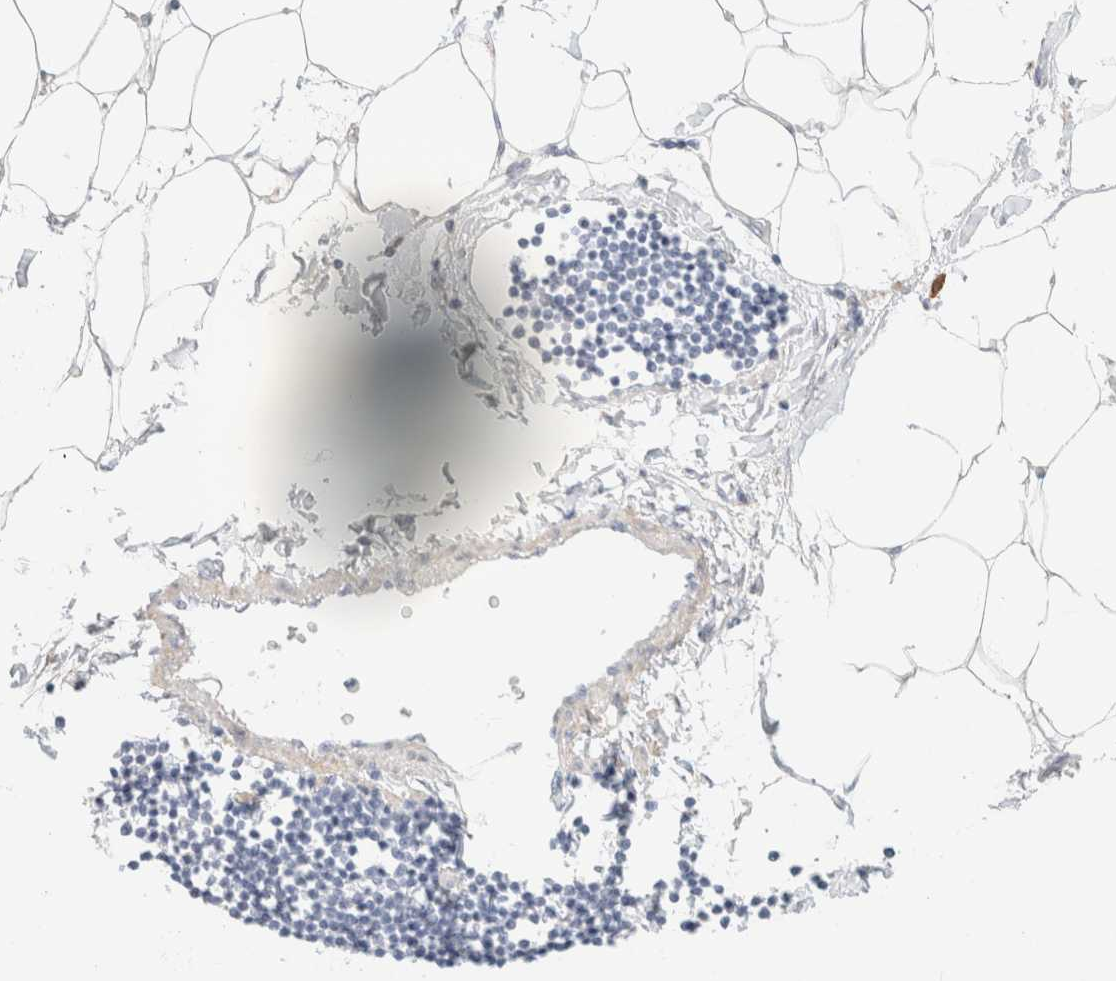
{"staining": {"intensity": "negative", "quantity": "none", "location": "none"}, "tissue": "adipose tissue", "cell_type": "Adipocytes", "image_type": "normal", "snomed": [{"axis": "morphology", "description": "Normal tissue, NOS"}, {"axis": "morphology", "description": "Adenocarcinoma, NOS"}, {"axis": "topography", "description": "Colon"}, {"axis": "topography", "description": "Peripheral nerve tissue"}], "caption": "Immunohistochemistry (IHC) histopathology image of benign adipose tissue: human adipose tissue stained with DAB (3,3'-diaminobenzidine) demonstrates no significant protein staining in adipocytes. Nuclei are stained in blue.", "gene": "CA12", "patient": {"sex": "male", "age": 14}}